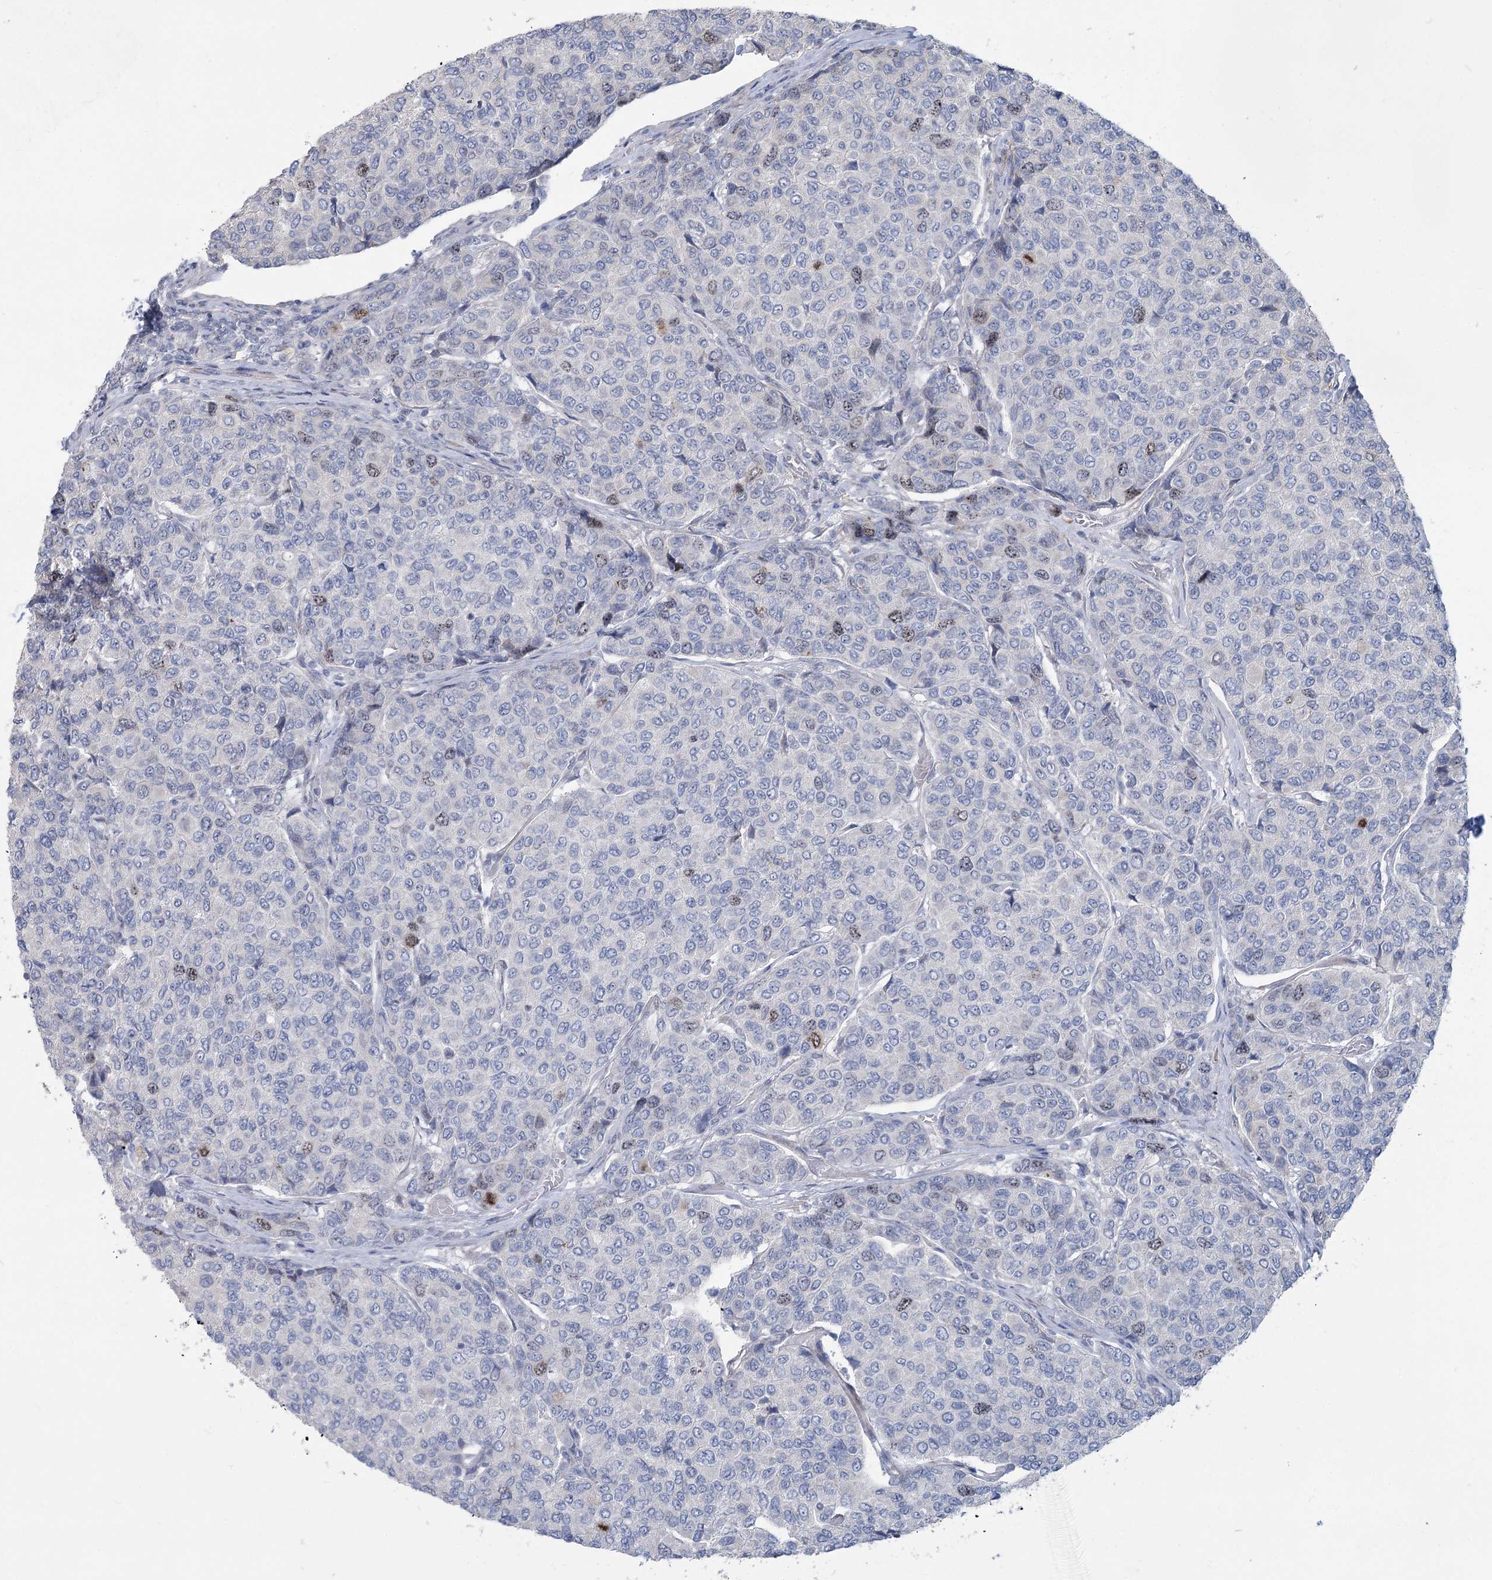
{"staining": {"intensity": "moderate", "quantity": "<25%", "location": "nuclear"}, "tissue": "breast cancer", "cell_type": "Tumor cells", "image_type": "cancer", "snomed": [{"axis": "morphology", "description": "Duct carcinoma"}, {"axis": "topography", "description": "Breast"}], "caption": "Protein staining of intraductal carcinoma (breast) tissue shows moderate nuclear staining in approximately <25% of tumor cells. The protein is shown in brown color, while the nuclei are stained blue.", "gene": "ABITRAM", "patient": {"sex": "female", "age": 55}}